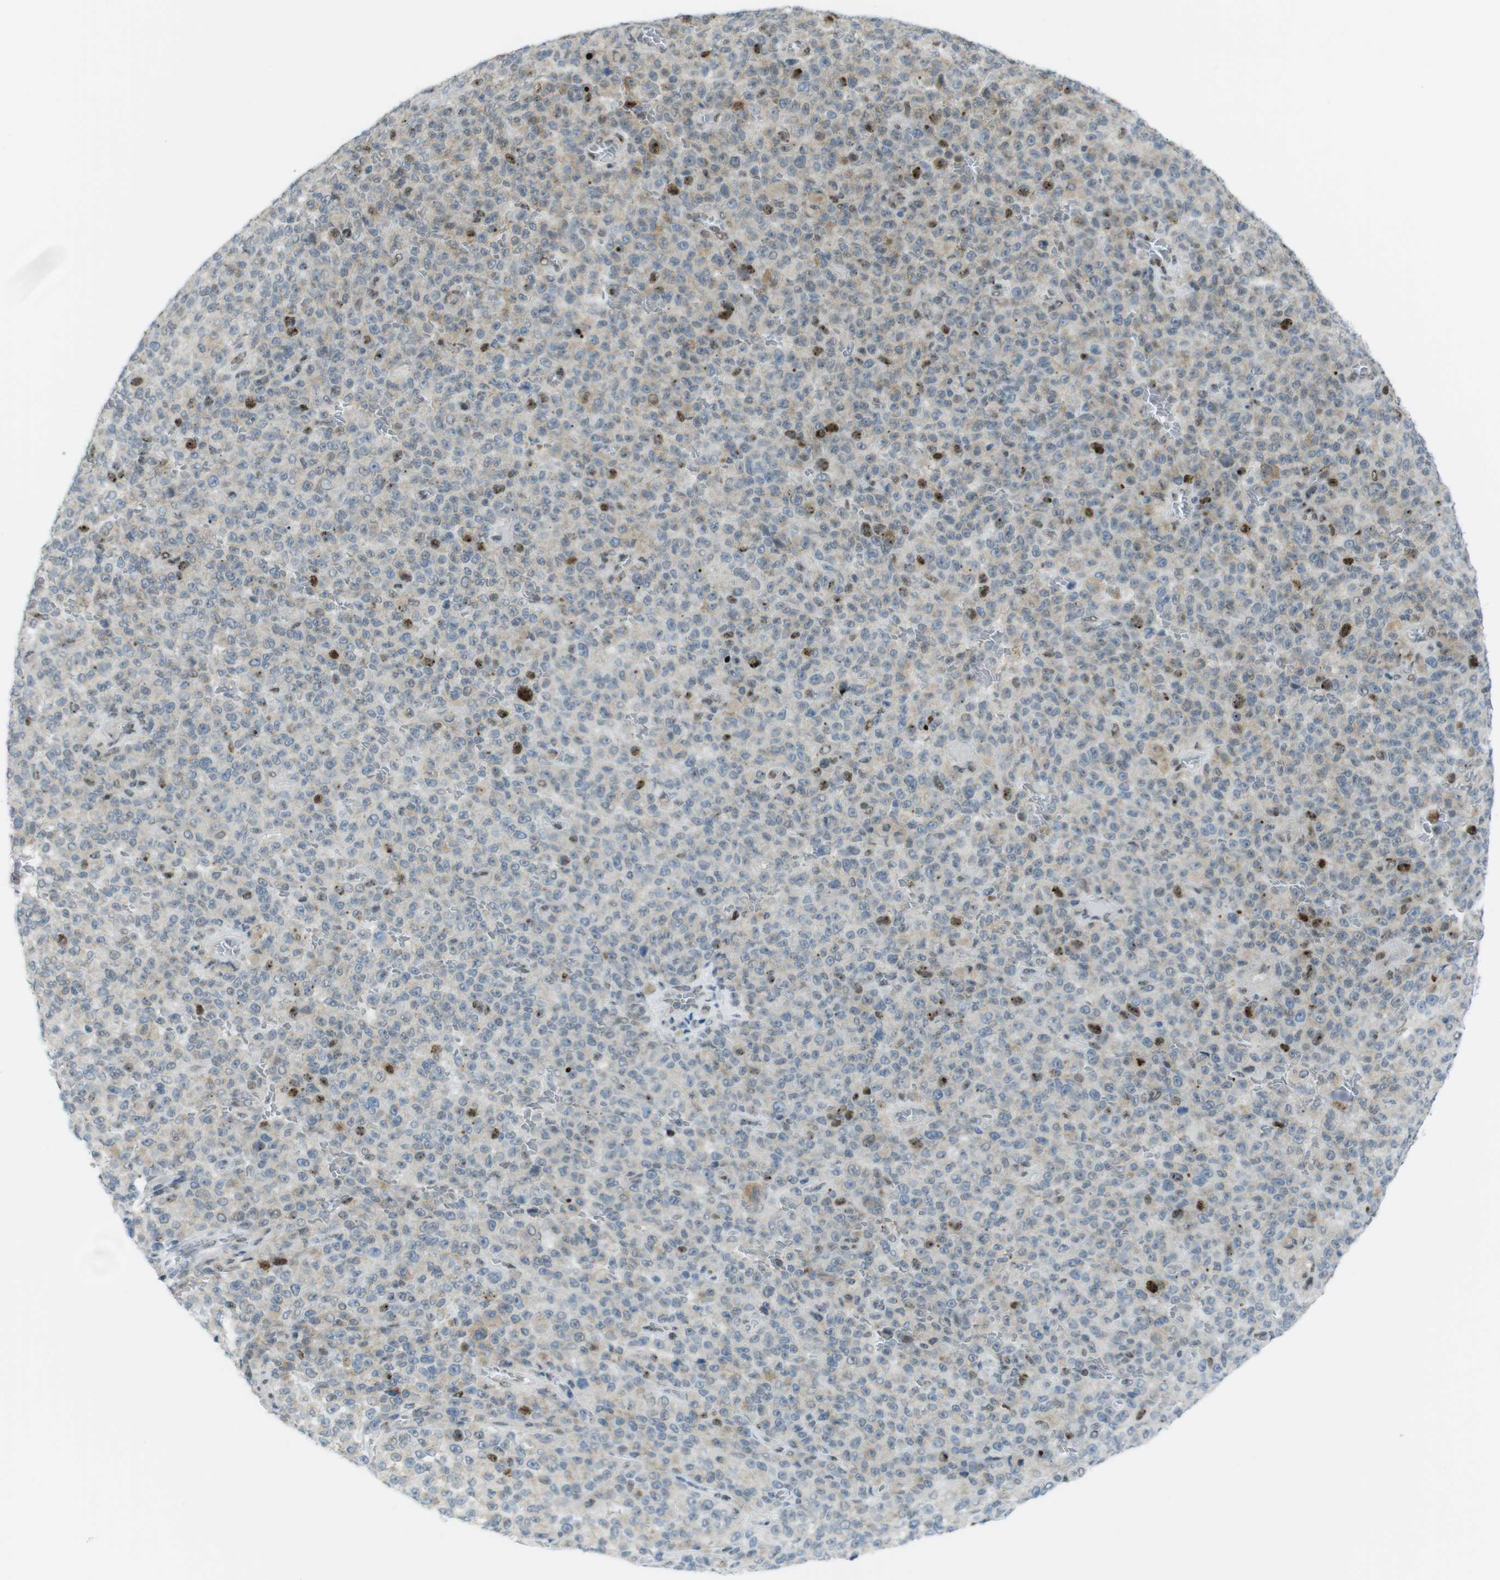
{"staining": {"intensity": "negative", "quantity": "none", "location": "none"}, "tissue": "melanoma", "cell_type": "Tumor cells", "image_type": "cancer", "snomed": [{"axis": "morphology", "description": "Malignant melanoma, NOS"}, {"axis": "topography", "description": "Skin"}], "caption": "High magnification brightfield microscopy of melanoma stained with DAB (brown) and counterstained with hematoxylin (blue): tumor cells show no significant expression.", "gene": "UBB", "patient": {"sex": "female", "age": 82}}